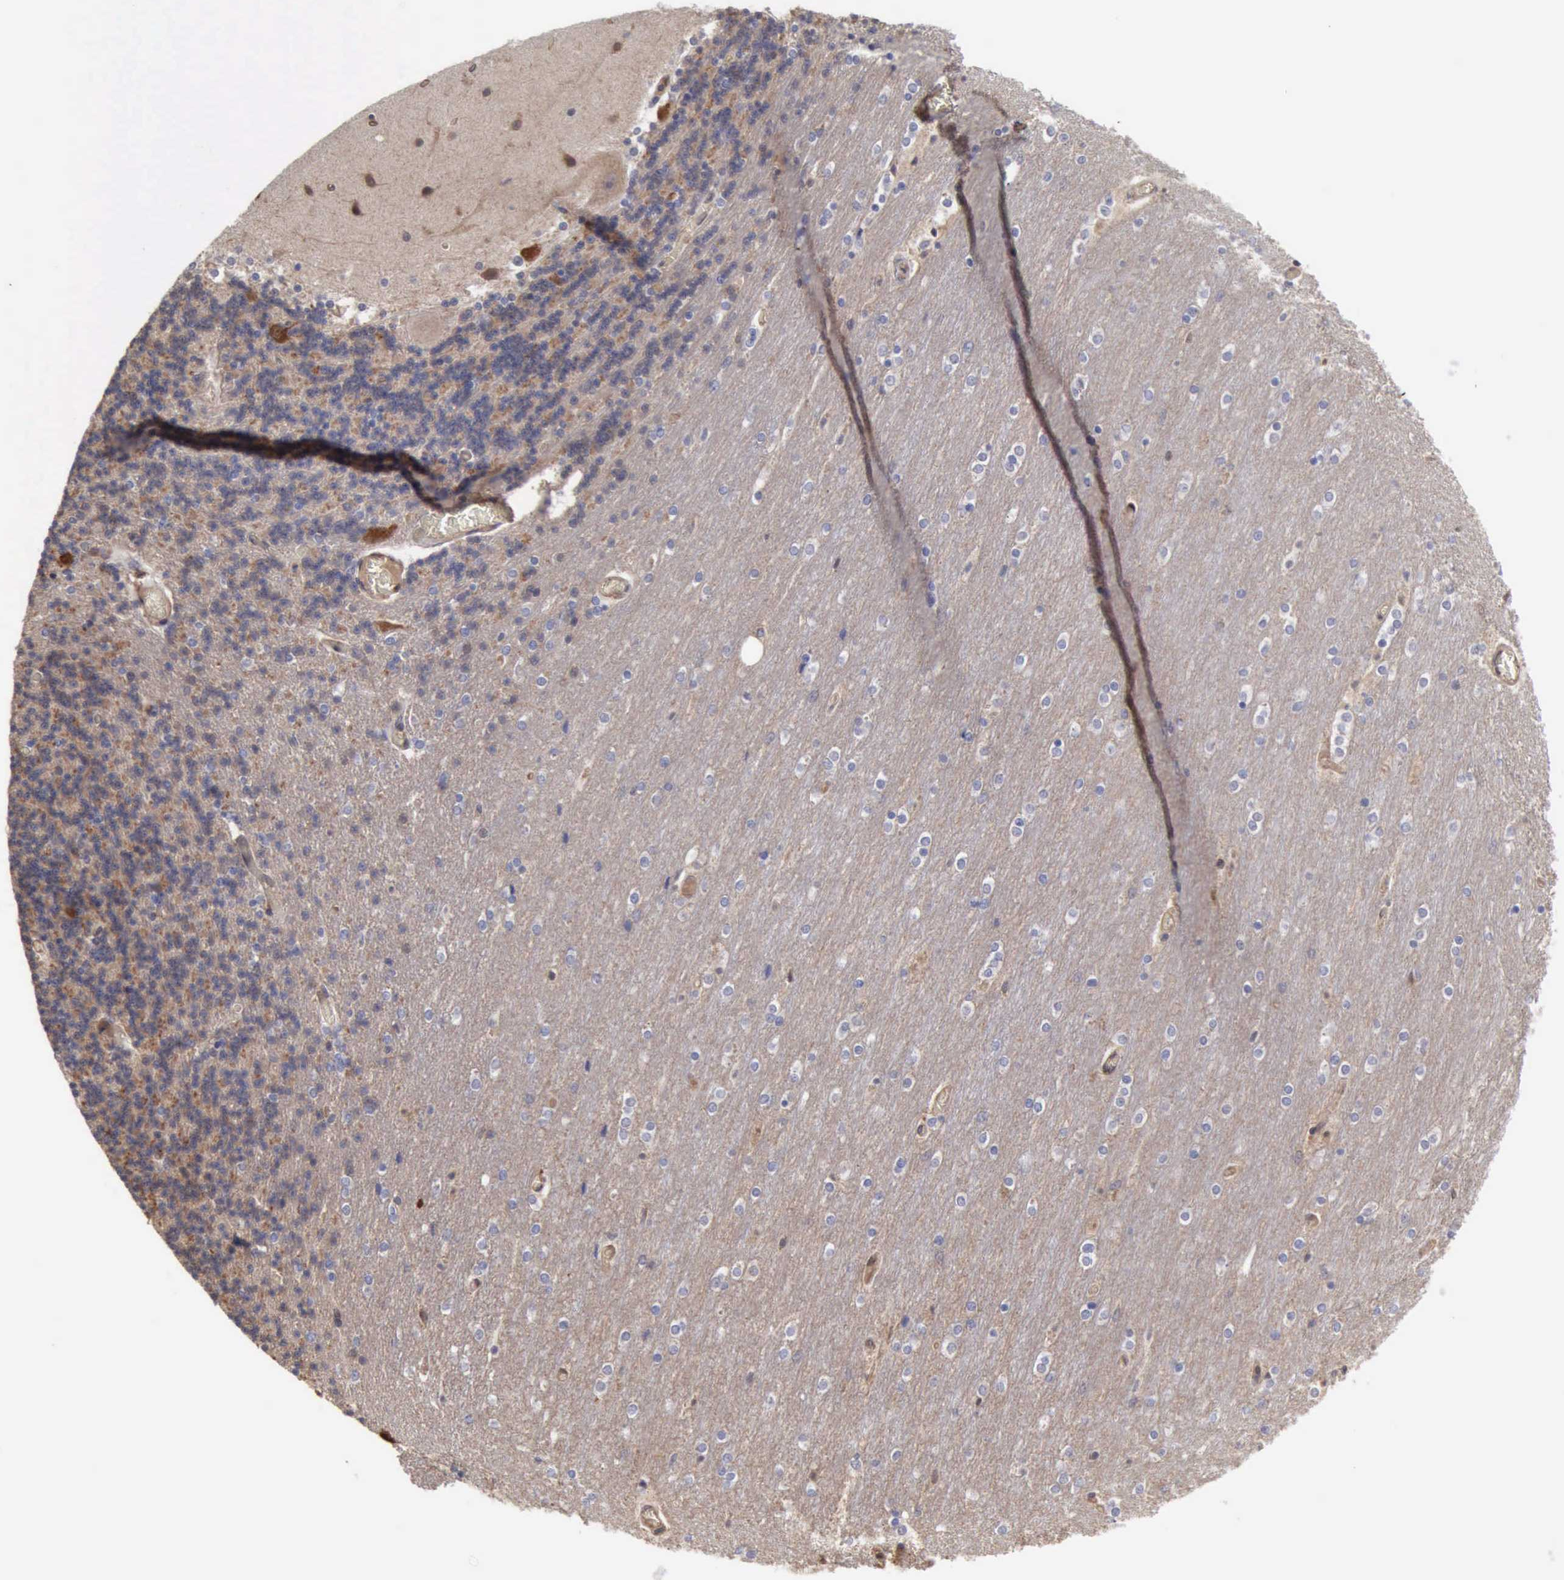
{"staining": {"intensity": "moderate", "quantity": "25%-75%", "location": "cytoplasmic/membranous"}, "tissue": "cerebellum", "cell_type": "Cells in granular layer", "image_type": "normal", "snomed": [{"axis": "morphology", "description": "Normal tissue, NOS"}, {"axis": "topography", "description": "Cerebellum"}], "caption": "Immunohistochemistry micrograph of normal cerebellum stained for a protein (brown), which reveals medium levels of moderate cytoplasmic/membranous expression in approximately 25%-75% of cells in granular layer.", "gene": "APOL2", "patient": {"sex": "female", "age": 54}}